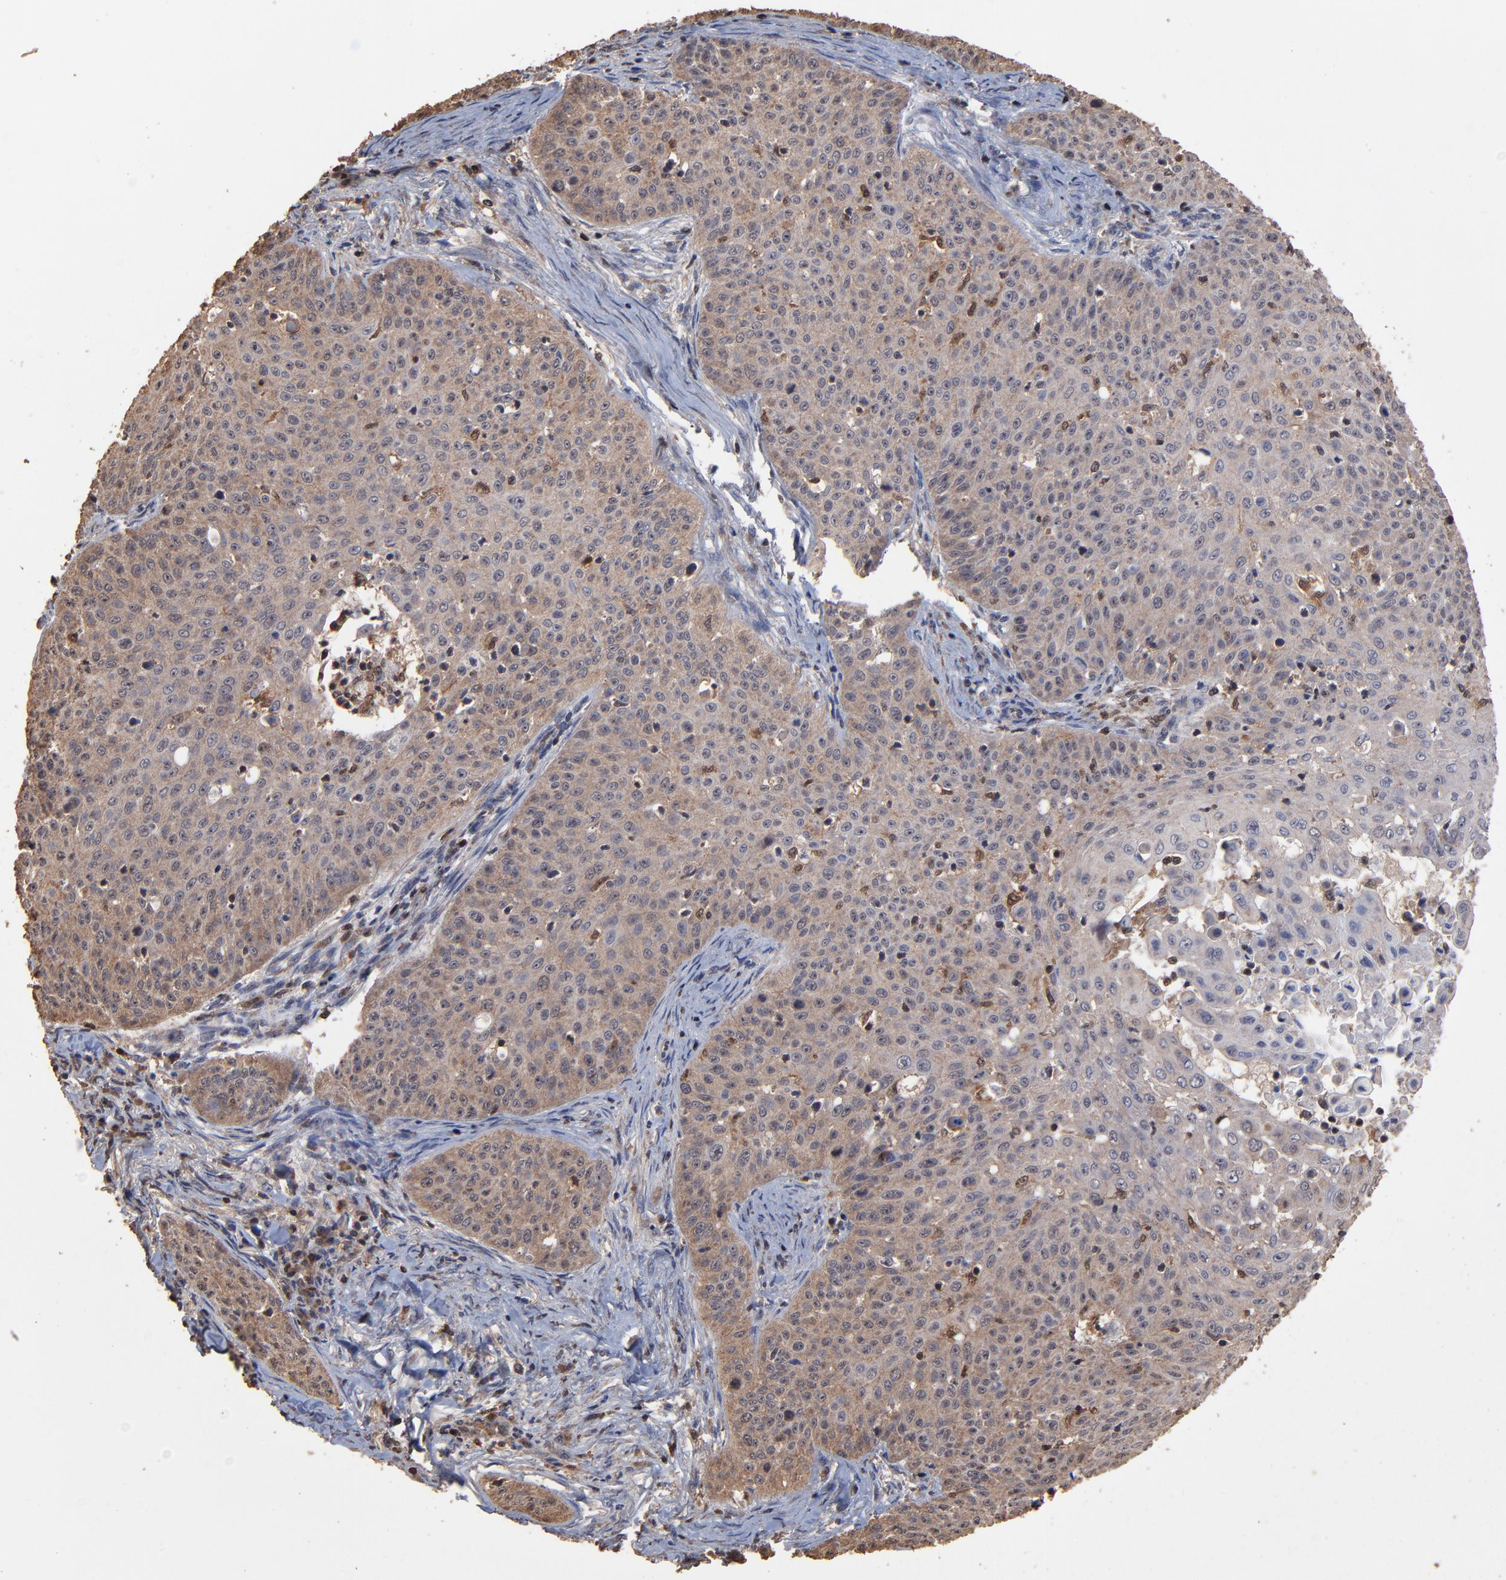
{"staining": {"intensity": "weak", "quantity": ">75%", "location": "cytoplasmic/membranous"}, "tissue": "skin cancer", "cell_type": "Tumor cells", "image_type": "cancer", "snomed": [{"axis": "morphology", "description": "Squamous cell carcinoma, NOS"}, {"axis": "topography", "description": "Skin"}], "caption": "A brown stain shows weak cytoplasmic/membranous expression of a protein in human skin squamous cell carcinoma tumor cells.", "gene": "CASP1", "patient": {"sex": "male", "age": 82}}